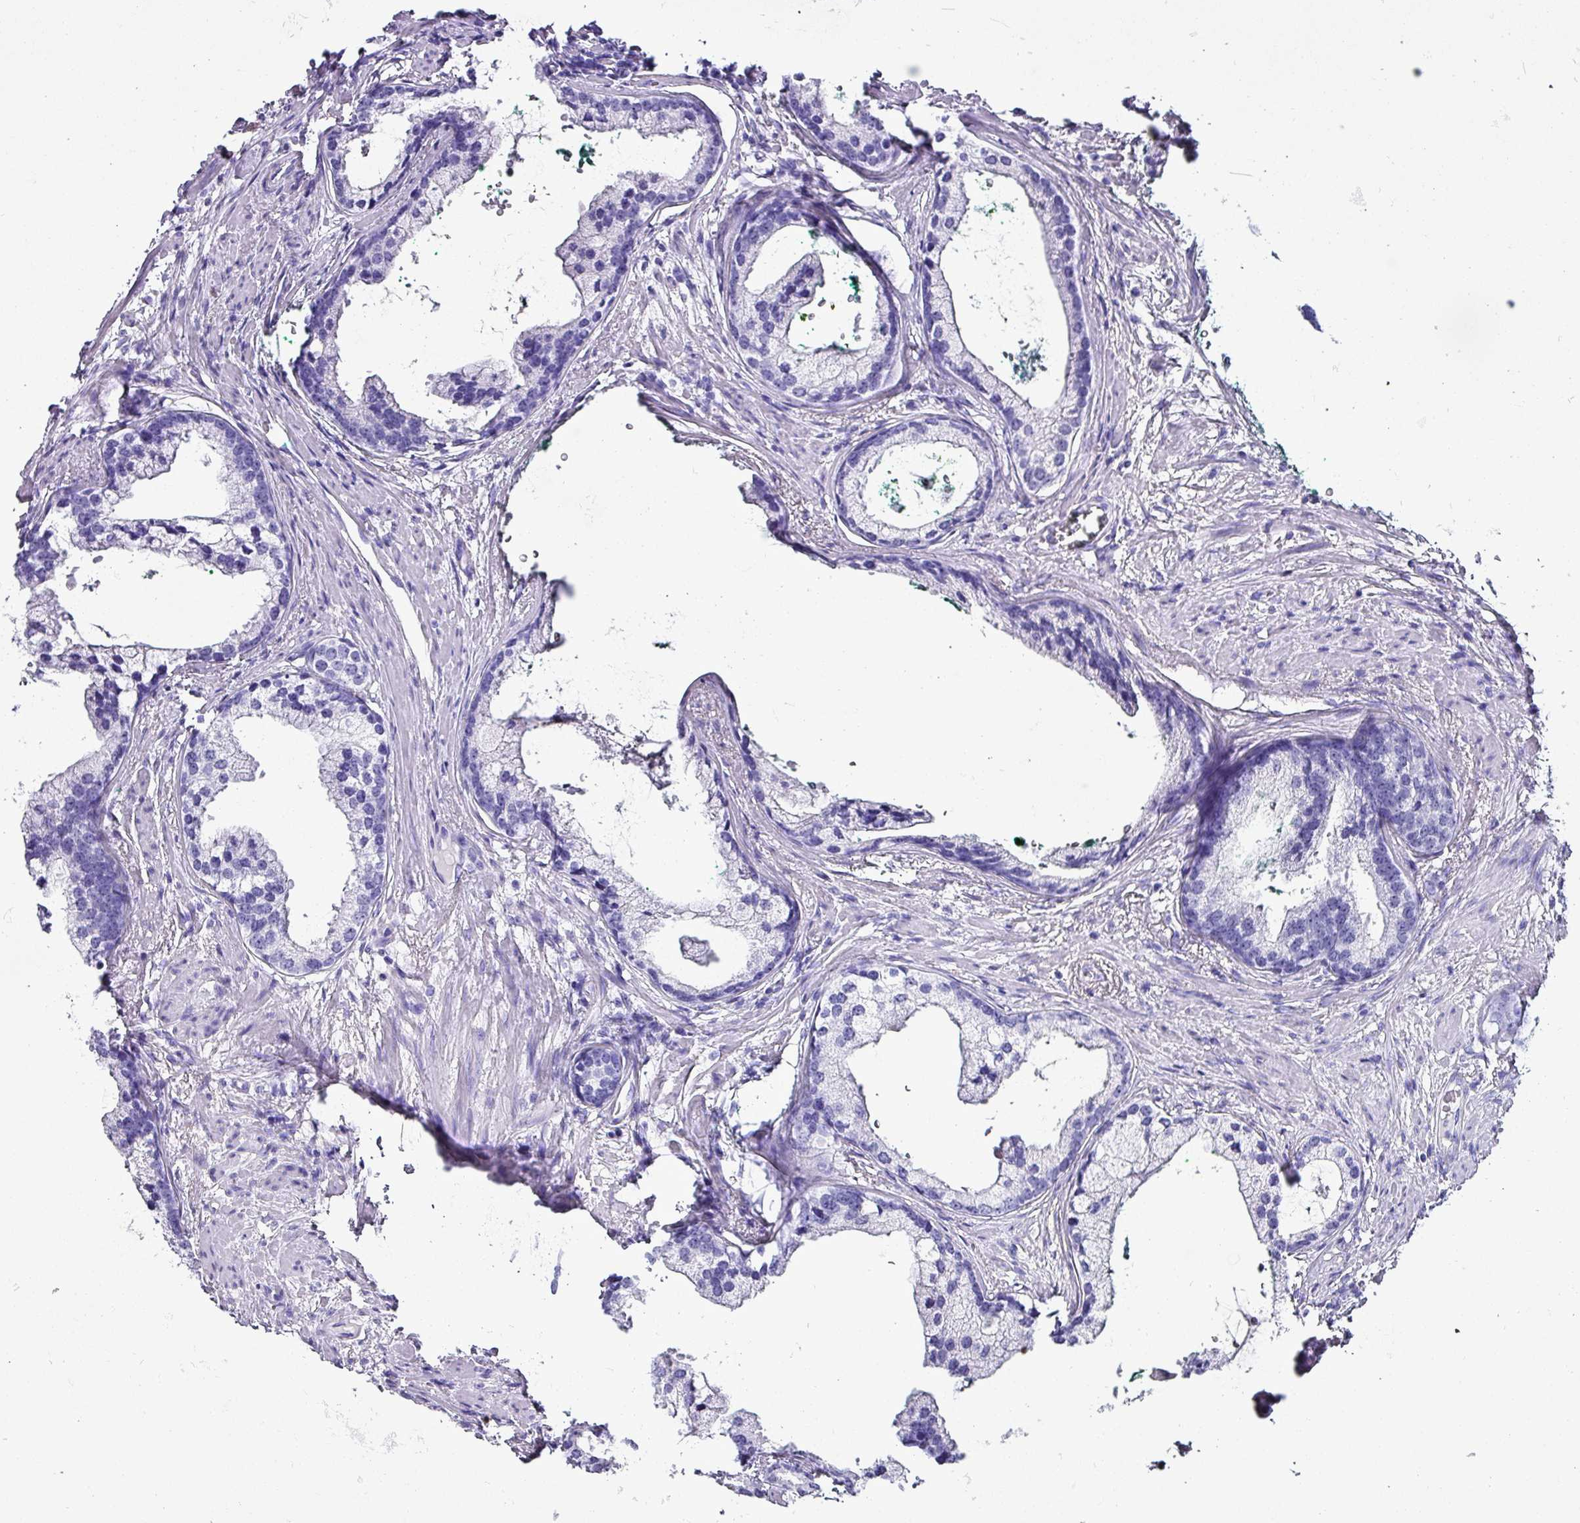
{"staining": {"intensity": "negative", "quantity": "none", "location": "none"}, "tissue": "prostate cancer", "cell_type": "Tumor cells", "image_type": "cancer", "snomed": [{"axis": "morphology", "description": "Adenocarcinoma, Low grade"}, {"axis": "topography", "description": "Prostate"}], "caption": "IHC micrograph of neoplastic tissue: prostate cancer stained with DAB demonstrates no significant protein expression in tumor cells. (DAB (3,3'-diaminobenzidine) immunohistochemistry with hematoxylin counter stain).", "gene": "KRT6C", "patient": {"sex": "male", "age": 71}}